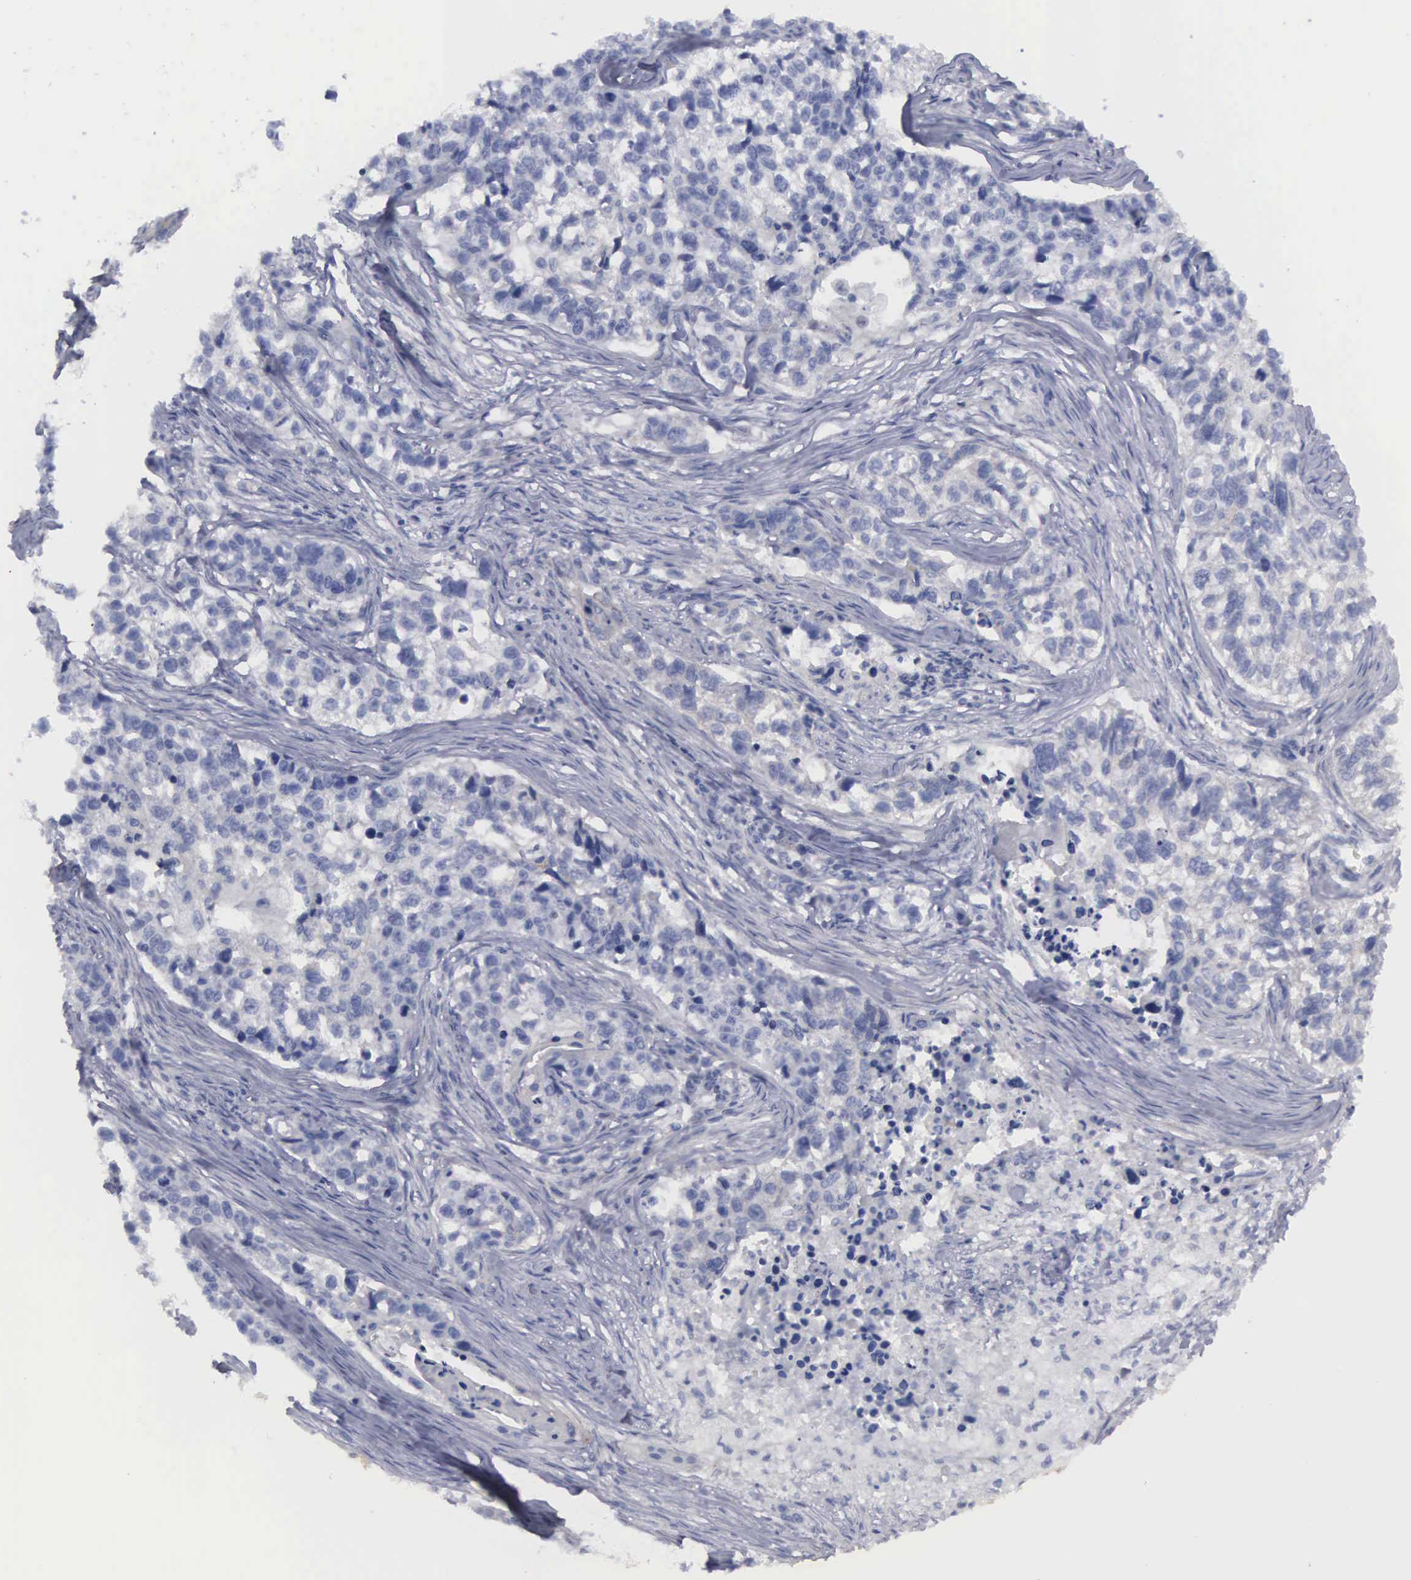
{"staining": {"intensity": "weak", "quantity": "25%-75%", "location": "cytoplasmic/membranous"}, "tissue": "lung cancer", "cell_type": "Tumor cells", "image_type": "cancer", "snomed": [{"axis": "morphology", "description": "Squamous cell carcinoma, NOS"}, {"axis": "topography", "description": "Lymph node"}, {"axis": "topography", "description": "Lung"}], "caption": "Squamous cell carcinoma (lung) was stained to show a protein in brown. There is low levels of weak cytoplasmic/membranous positivity in about 25%-75% of tumor cells. (IHC, brightfield microscopy, high magnification).", "gene": "CEP170B", "patient": {"sex": "male", "age": 74}}